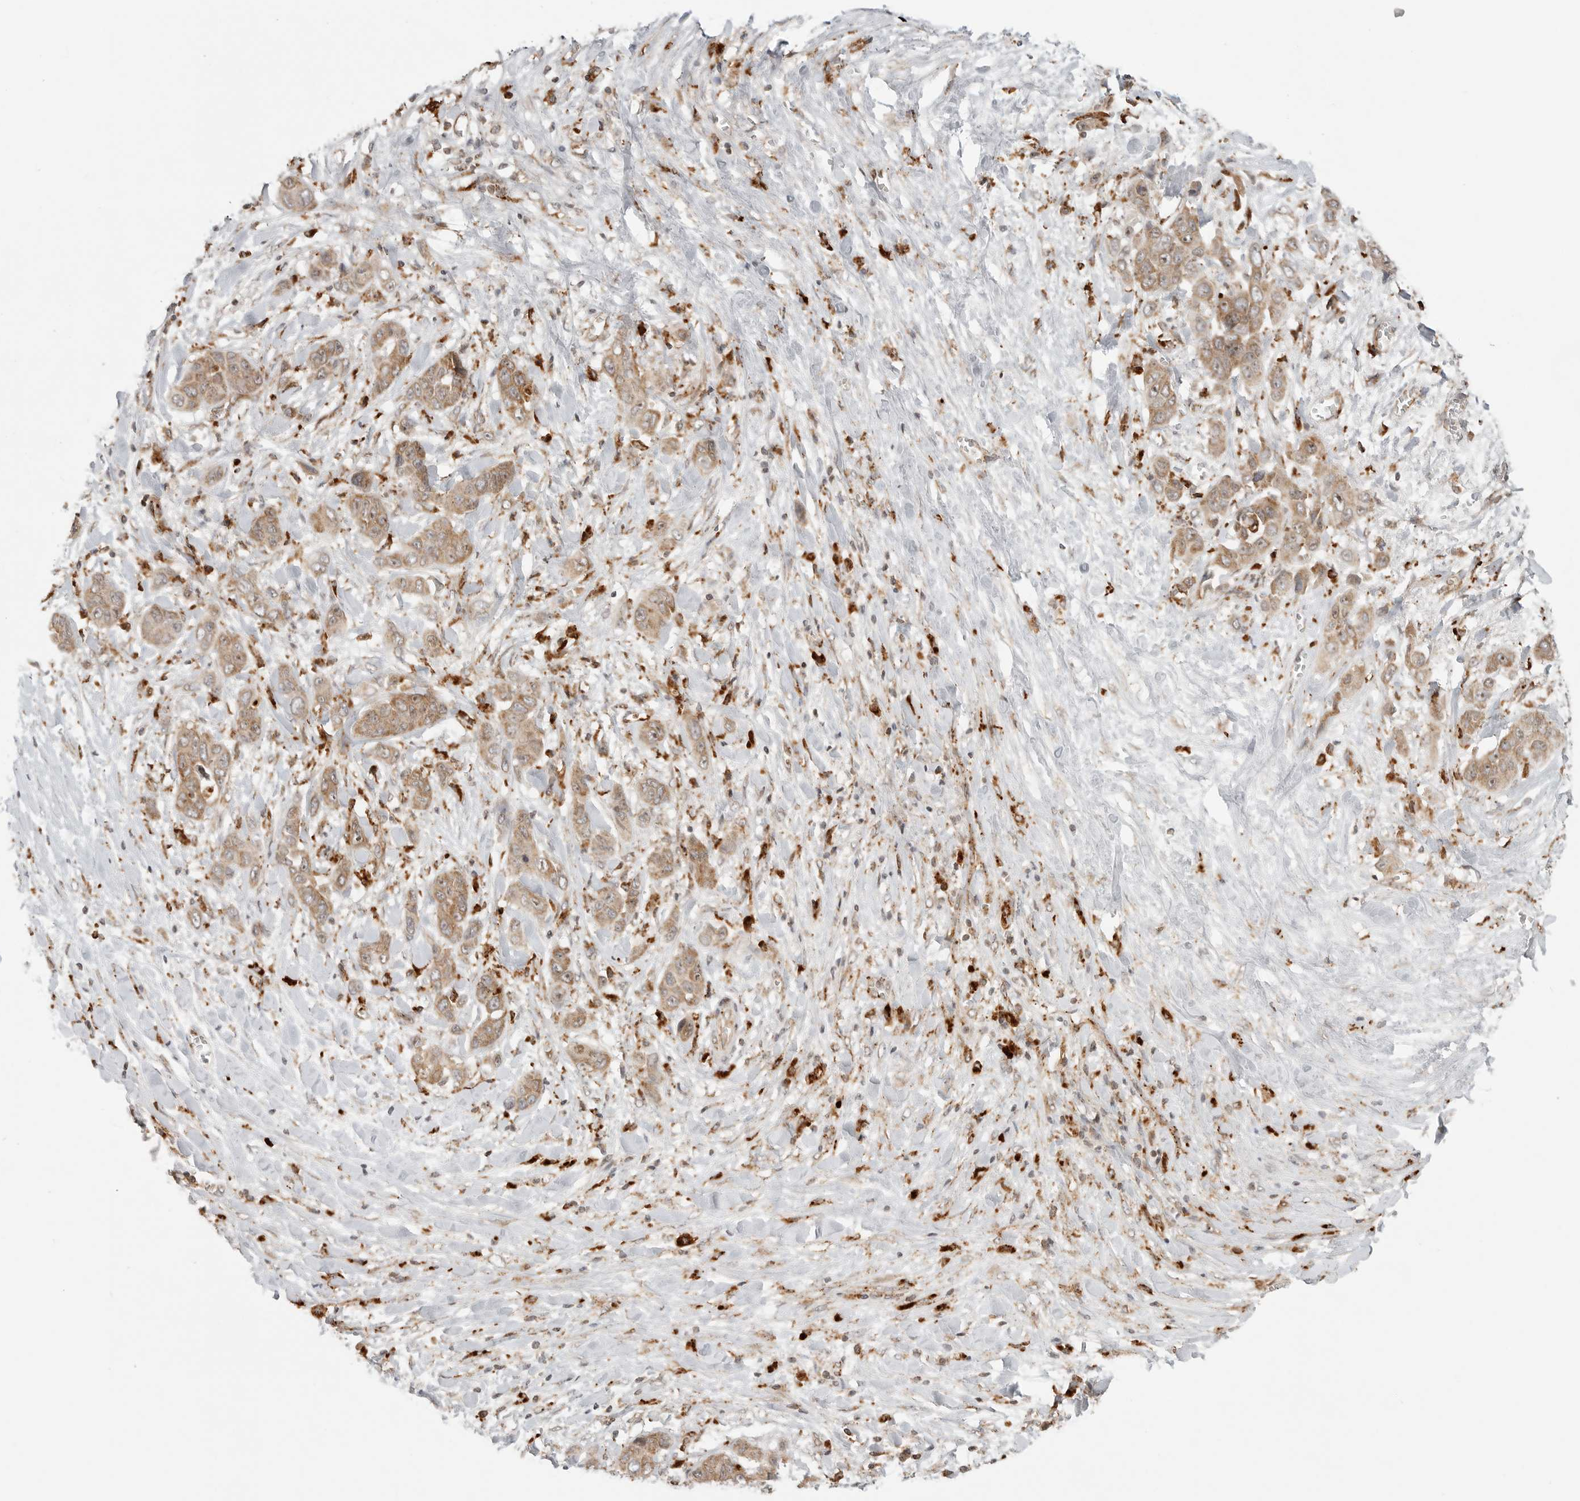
{"staining": {"intensity": "weak", "quantity": ">75%", "location": "cytoplasmic/membranous"}, "tissue": "liver cancer", "cell_type": "Tumor cells", "image_type": "cancer", "snomed": [{"axis": "morphology", "description": "Cholangiocarcinoma"}, {"axis": "topography", "description": "Liver"}], "caption": "A histopathology image of liver cancer (cholangiocarcinoma) stained for a protein reveals weak cytoplasmic/membranous brown staining in tumor cells.", "gene": "IDUA", "patient": {"sex": "female", "age": 52}}